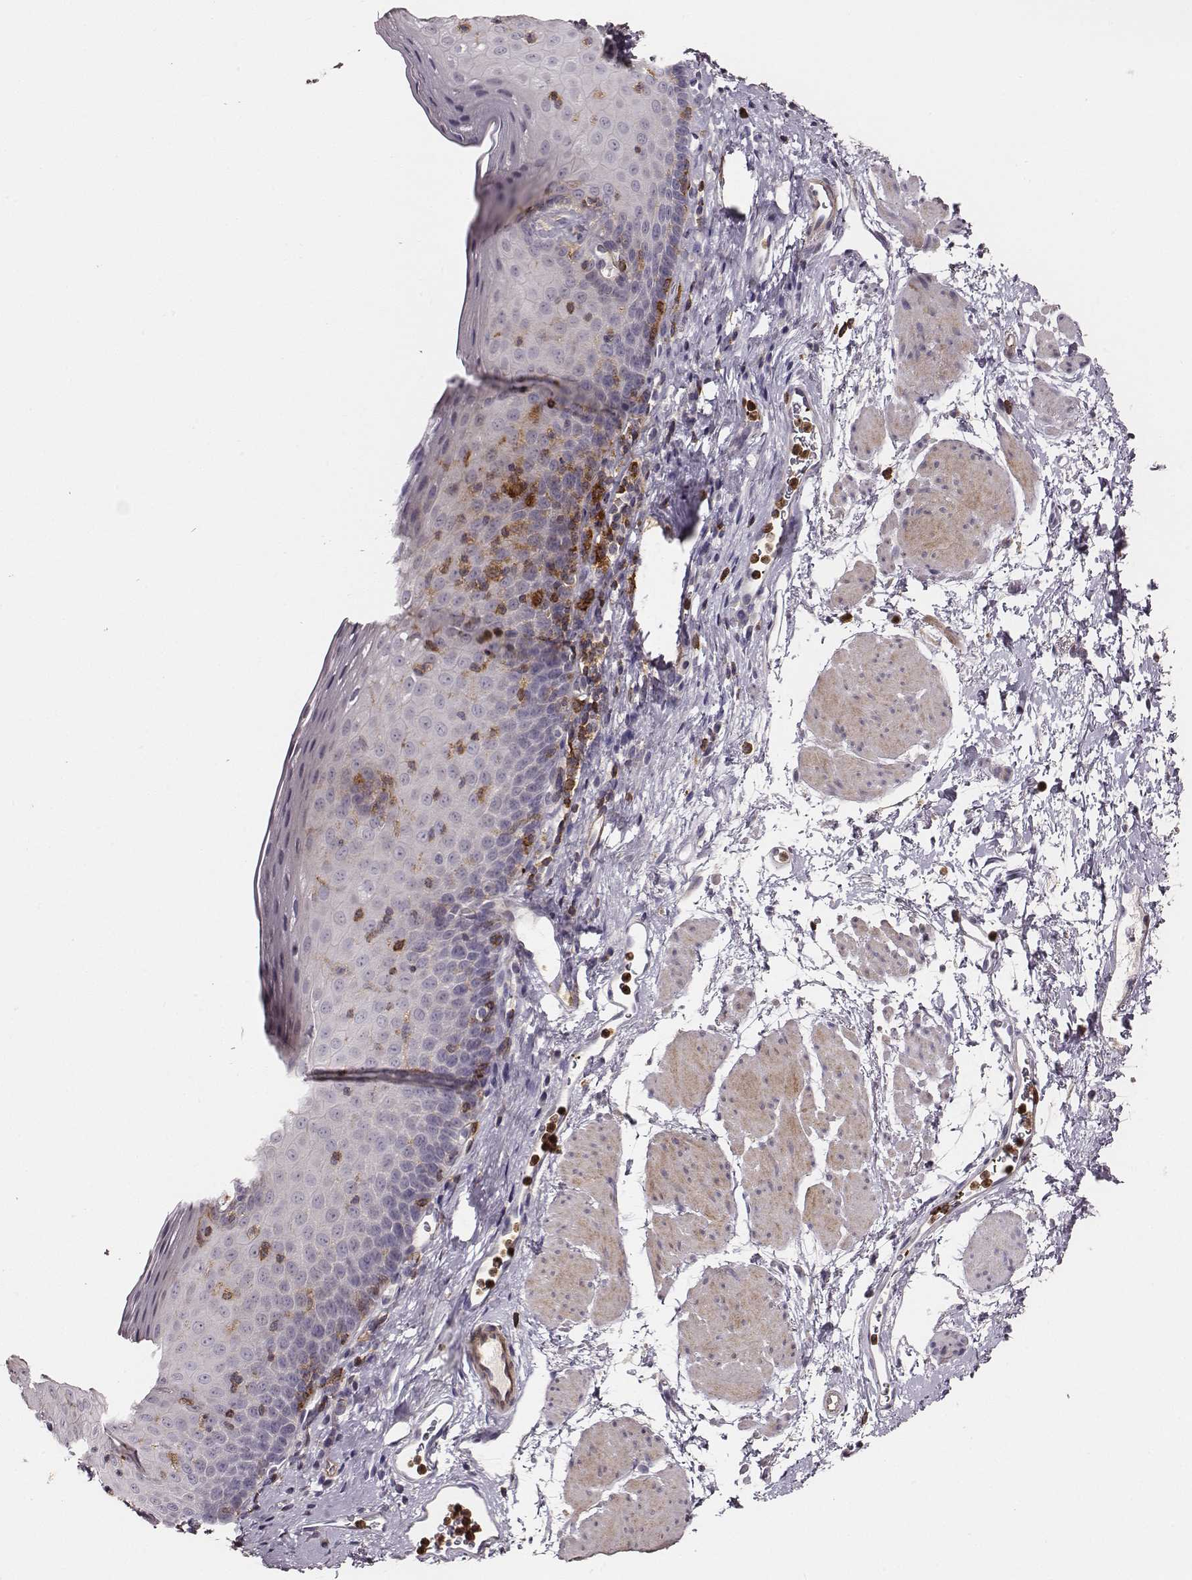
{"staining": {"intensity": "negative", "quantity": "none", "location": "none"}, "tissue": "esophagus", "cell_type": "Squamous epithelial cells", "image_type": "normal", "snomed": [{"axis": "morphology", "description": "Normal tissue, NOS"}, {"axis": "topography", "description": "Esophagus"}], "caption": "Immunohistochemical staining of benign esophagus demonstrates no significant positivity in squamous epithelial cells. (DAB immunohistochemistry (IHC) with hematoxylin counter stain).", "gene": "ZYX", "patient": {"sex": "female", "age": 64}}